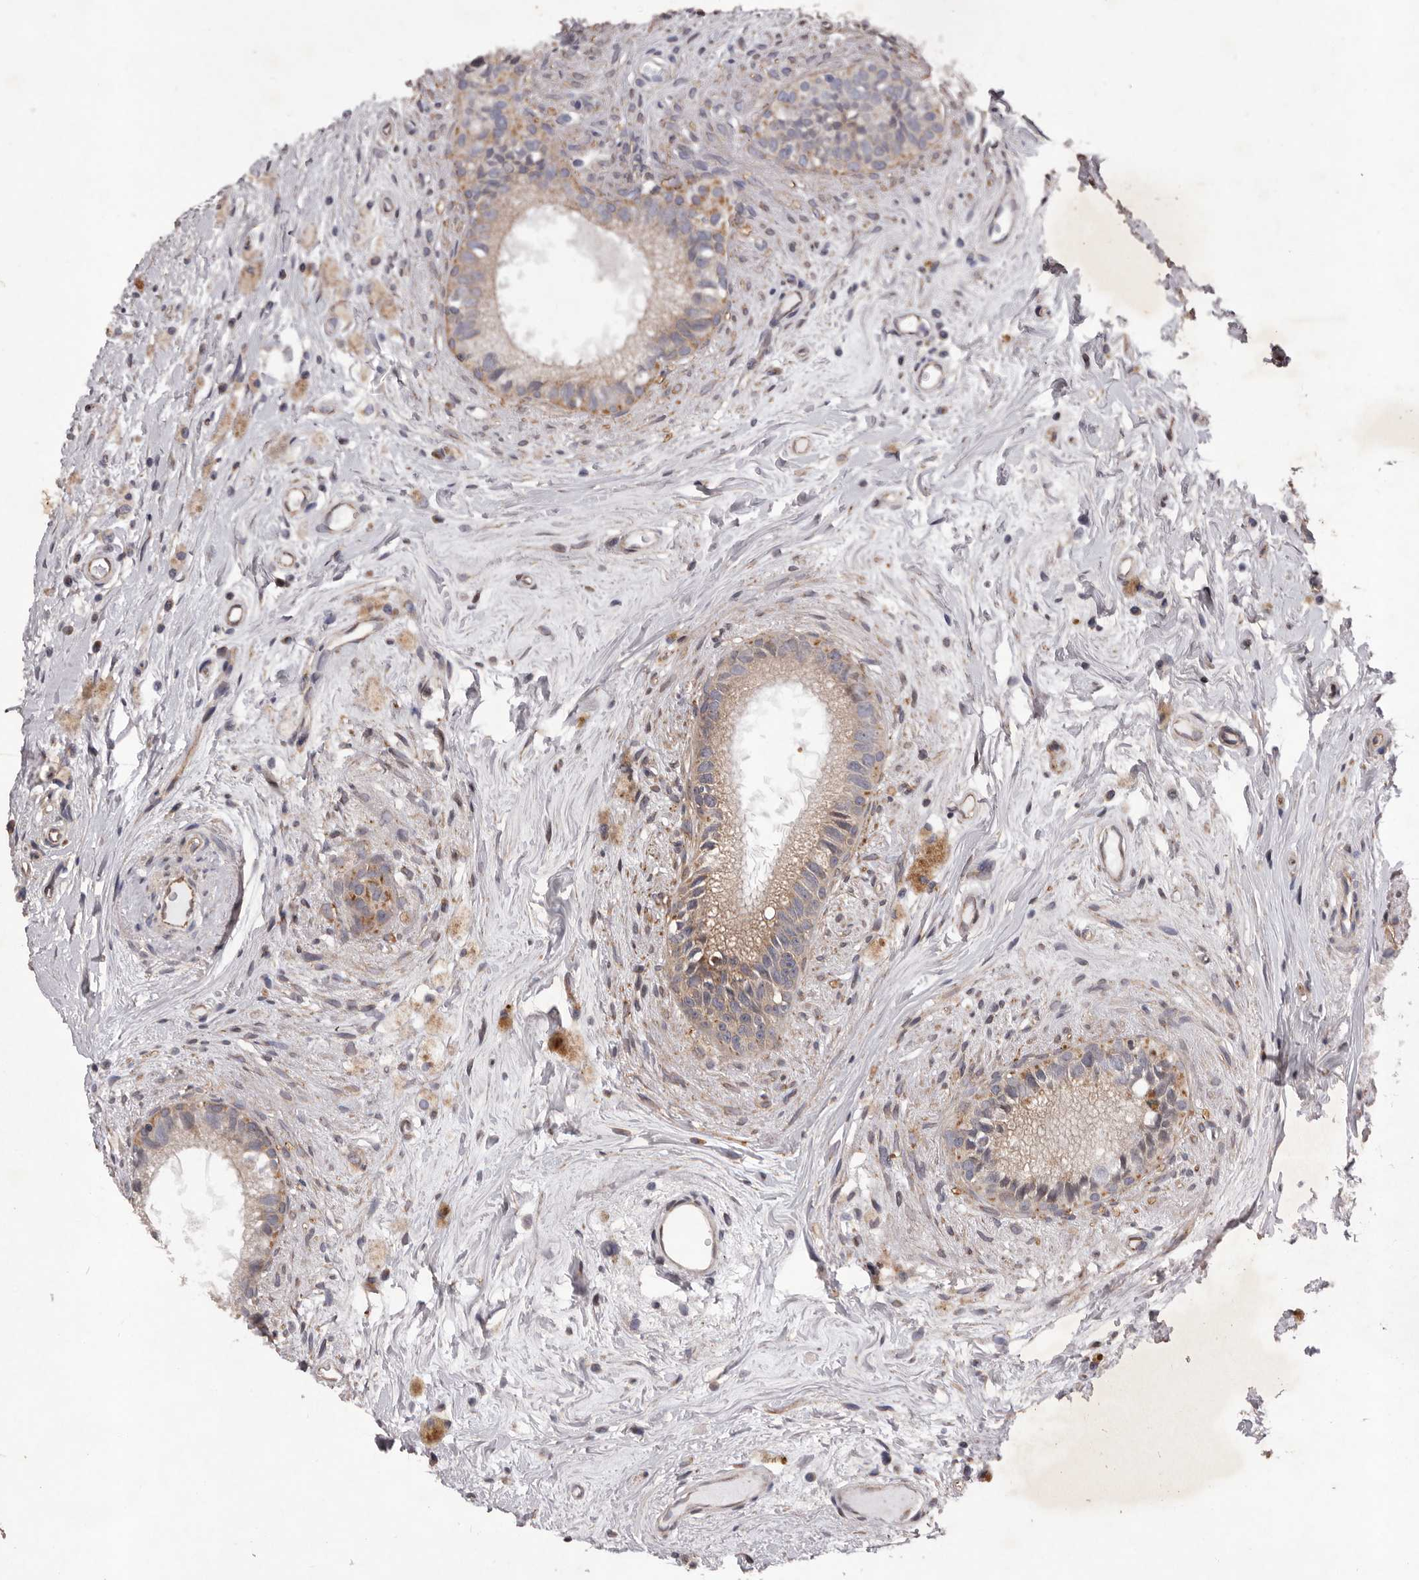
{"staining": {"intensity": "moderate", "quantity": ">75%", "location": "cytoplasmic/membranous"}, "tissue": "epididymis", "cell_type": "Glandular cells", "image_type": "normal", "snomed": [{"axis": "morphology", "description": "Normal tissue, NOS"}, {"axis": "topography", "description": "Epididymis"}], "caption": "Immunohistochemistry (IHC) image of unremarkable epididymis: epididymis stained using IHC demonstrates medium levels of moderate protein expression localized specifically in the cytoplasmic/membranous of glandular cells, appearing as a cytoplasmic/membranous brown color.", "gene": "GADD45B", "patient": {"sex": "male", "age": 80}}